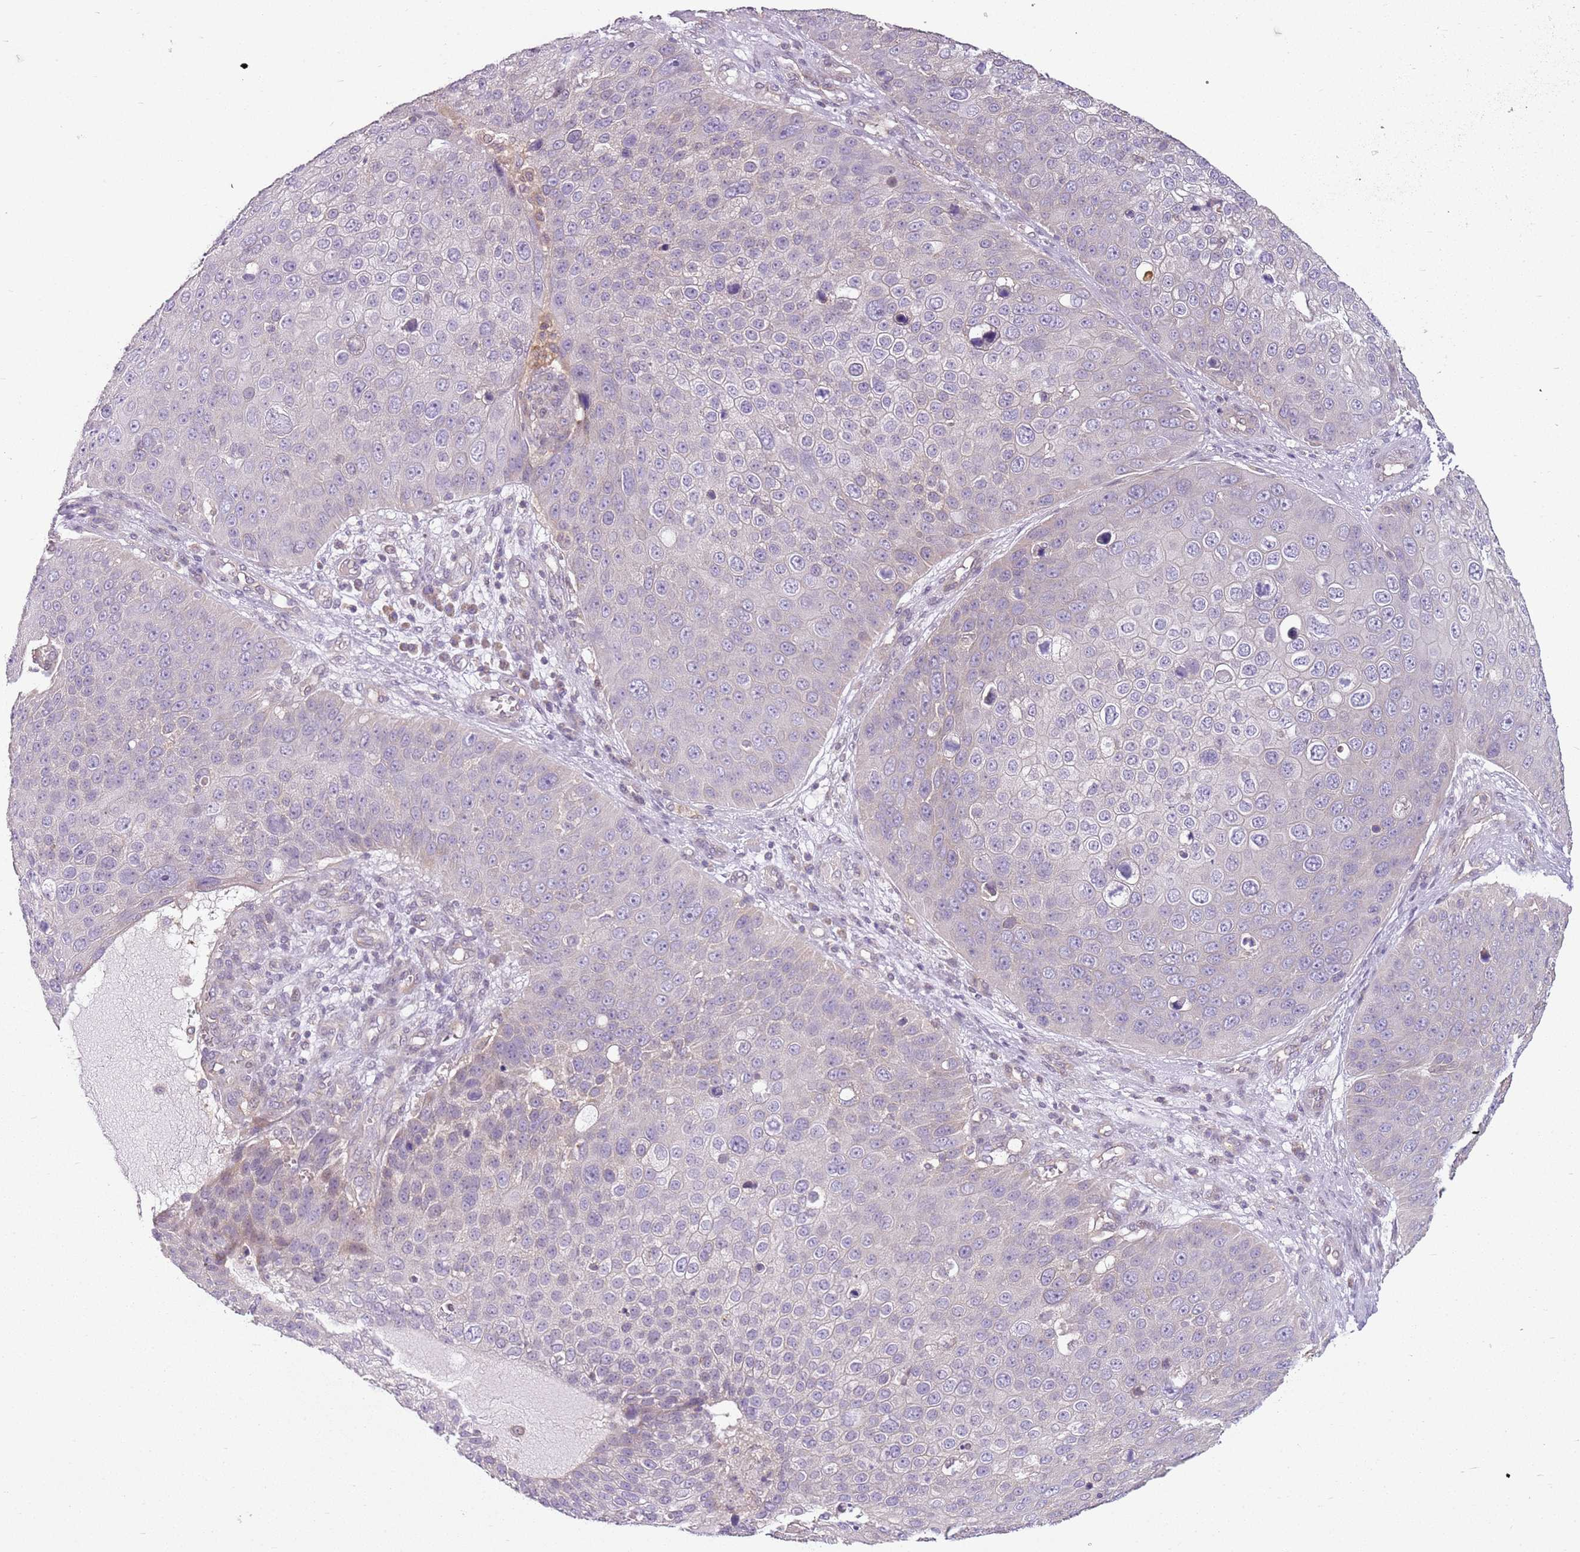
{"staining": {"intensity": "negative", "quantity": "none", "location": "none"}, "tissue": "skin cancer", "cell_type": "Tumor cells", "image_type": "cancer", "snomed": [{"axis": "morphology", "description": "Squamous cell carcinoma, NOS"}, {"axis": "topography", "description": "Skin"}], "caption": "DAB immunohistochemical staining of human skin squamous cell carcinoma reveals no significant staining in tumor cells. (DAB immunohistochemistry with hematoxylin counter stain).", "gene": "DEFB116", "patient": {"sex": "male", "age": 71}}